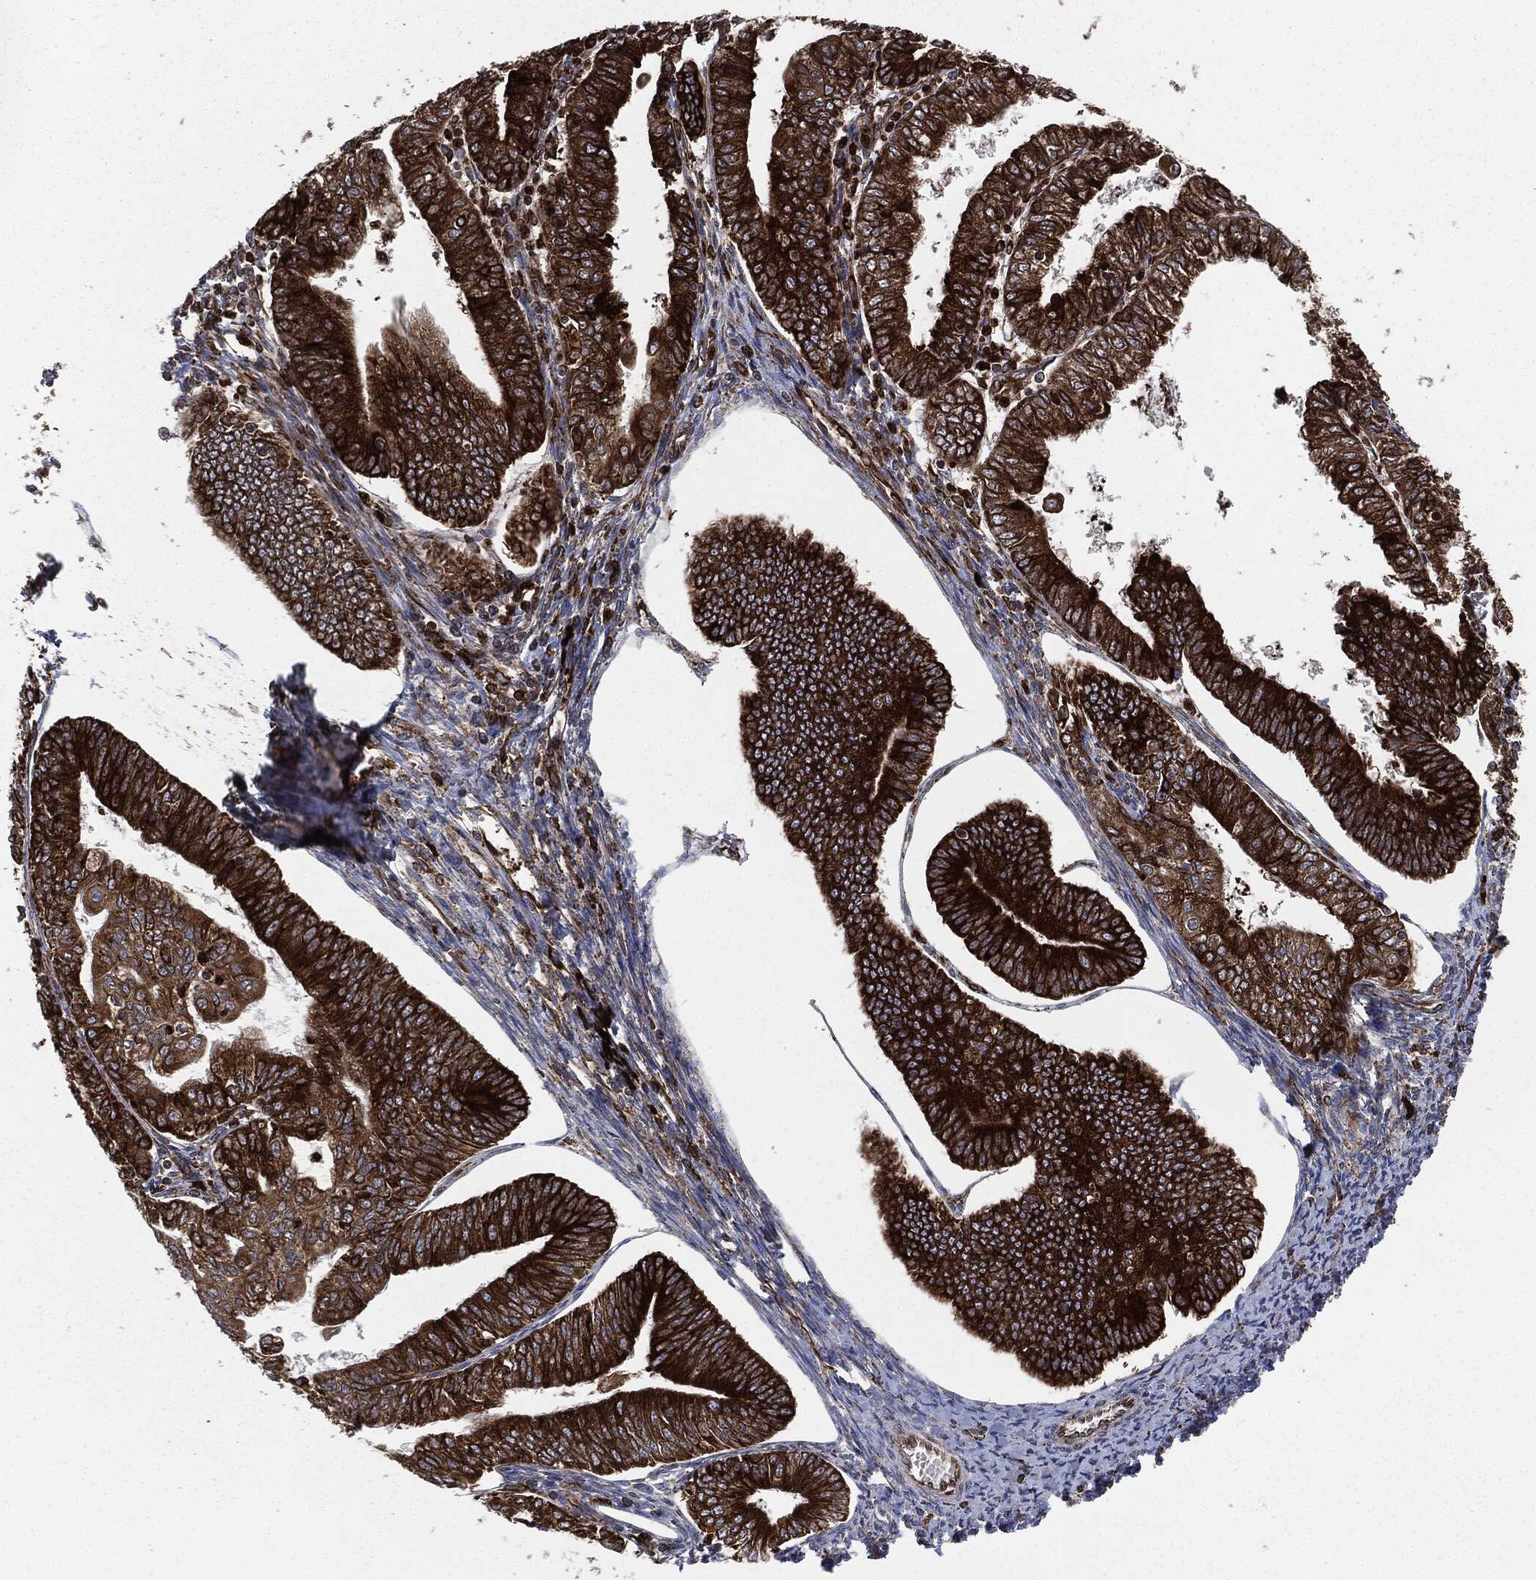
{"staining": {"intensity": "strong", "quantity": ">75%", "location": "cytoplasmic/membranous"}, "tissue": "endometrial cancer", "cell_type": "Tumor cells", "image_type": "cancer", "snomed": [{"axis": "morphology", "description": "Adenocarcinoma, NOS"}, {"axis": "topography", "description": "Endometrium"}], "caption": "Tumor cells display high levels of strong cytoplasmic/membranous expression in about >75% of cells in endometrial cancer.", "gene": "CALR", "patient": {"sex": "female", "age": 56}}